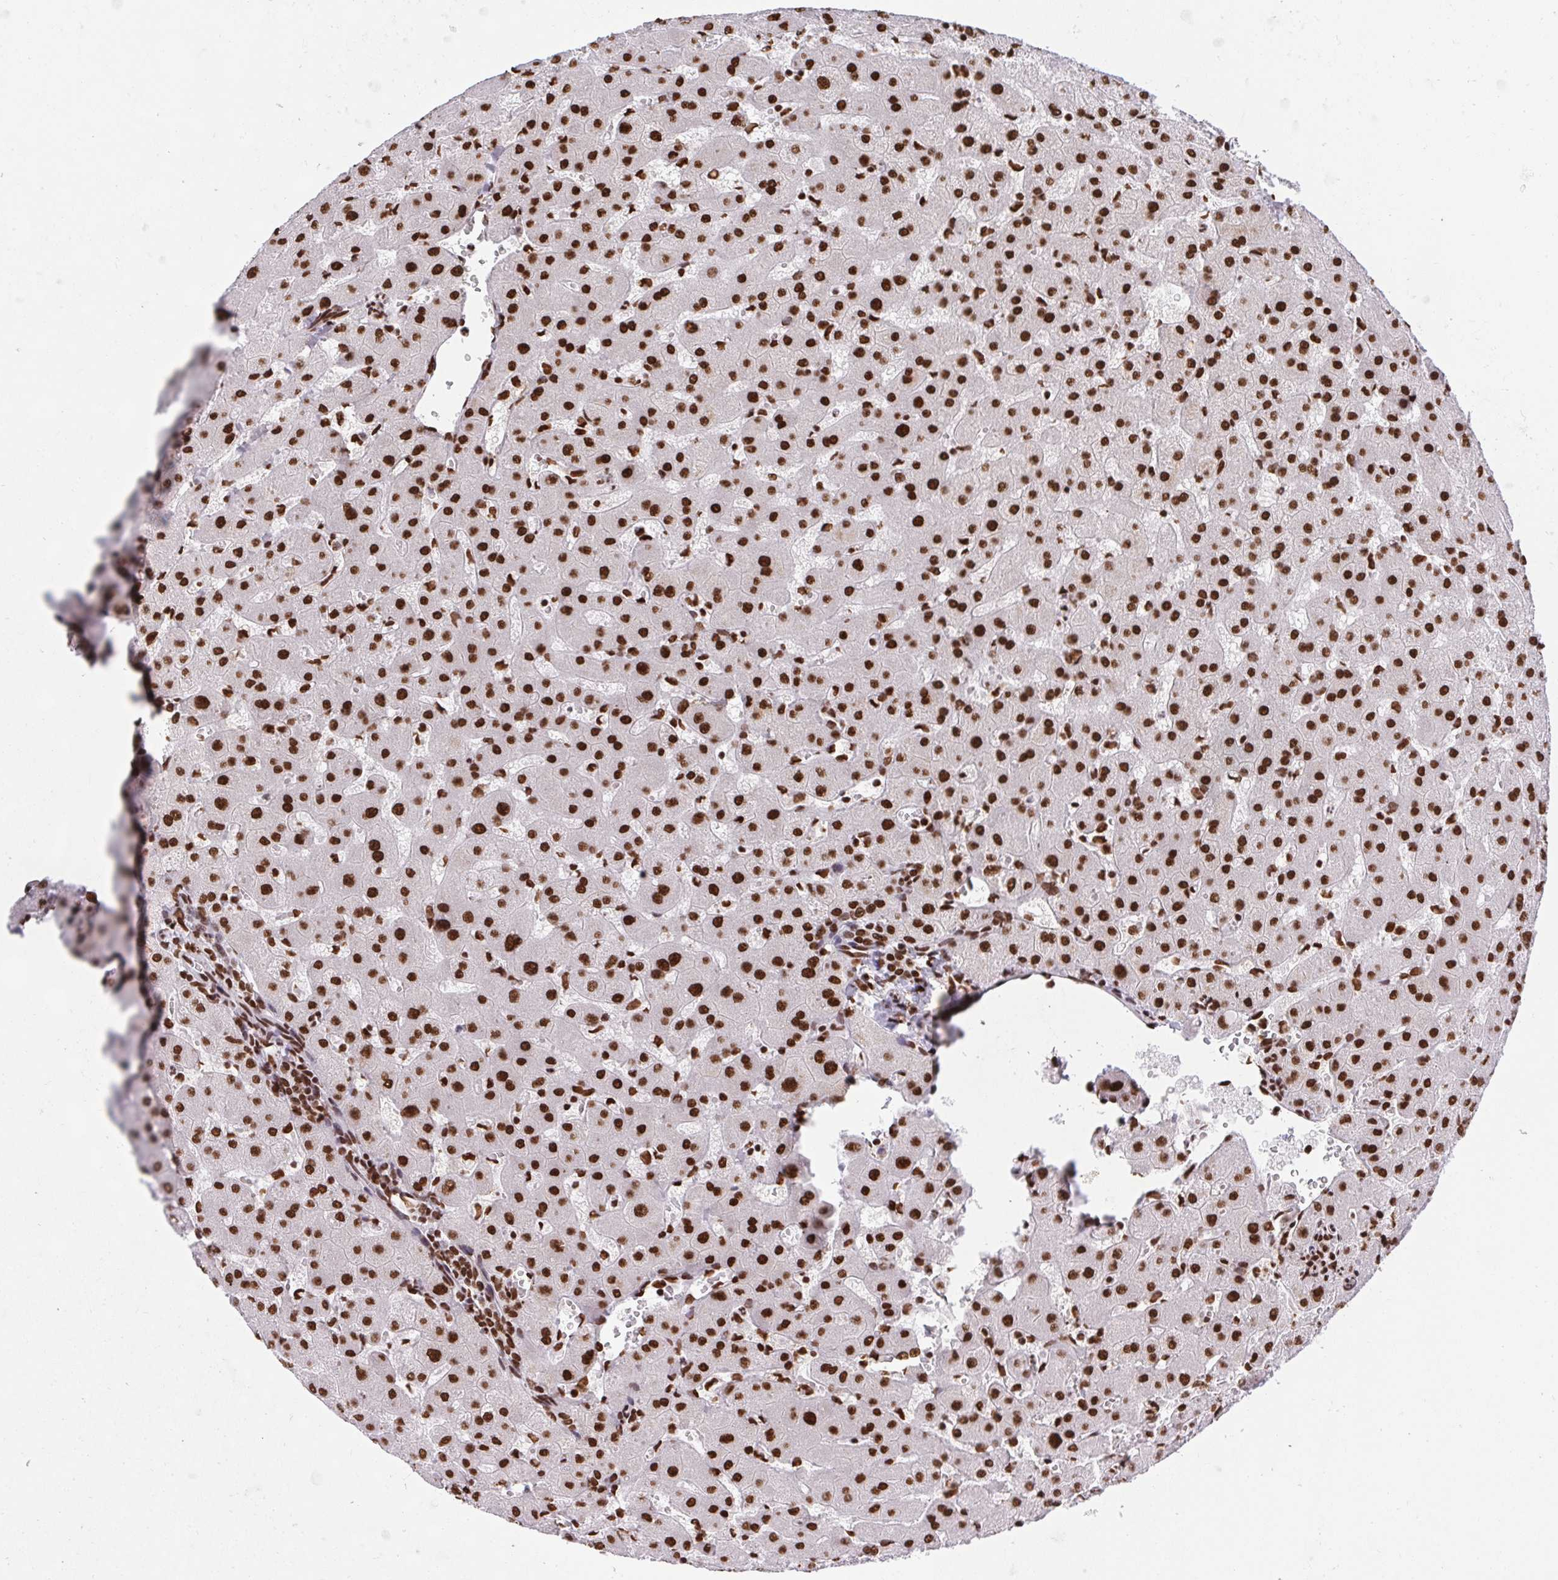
{"staining": {"intensity": "strong", "quantity": ">75%", "location": "nuclear"}, "tissue": "liver", "cell_type": "Cholangiocytes", "image_type": "normal", "snomed": [{"axis": "morphology", "description": "Normal tissue, NOS"}, {"axis": "topography", "description": "Liver"}], "caption": "Immunohistochemistry of normal human liver reveals high levels of strong nuclear staining in approximately >75% of cholangiocytes. The staining is performed using DAB brown chromogen to label protein expression. The nuclei are counter-stained blue using hematoxylin.", "gene": "HNRNPL", "patient": {"sex": "female", "age": 63}}